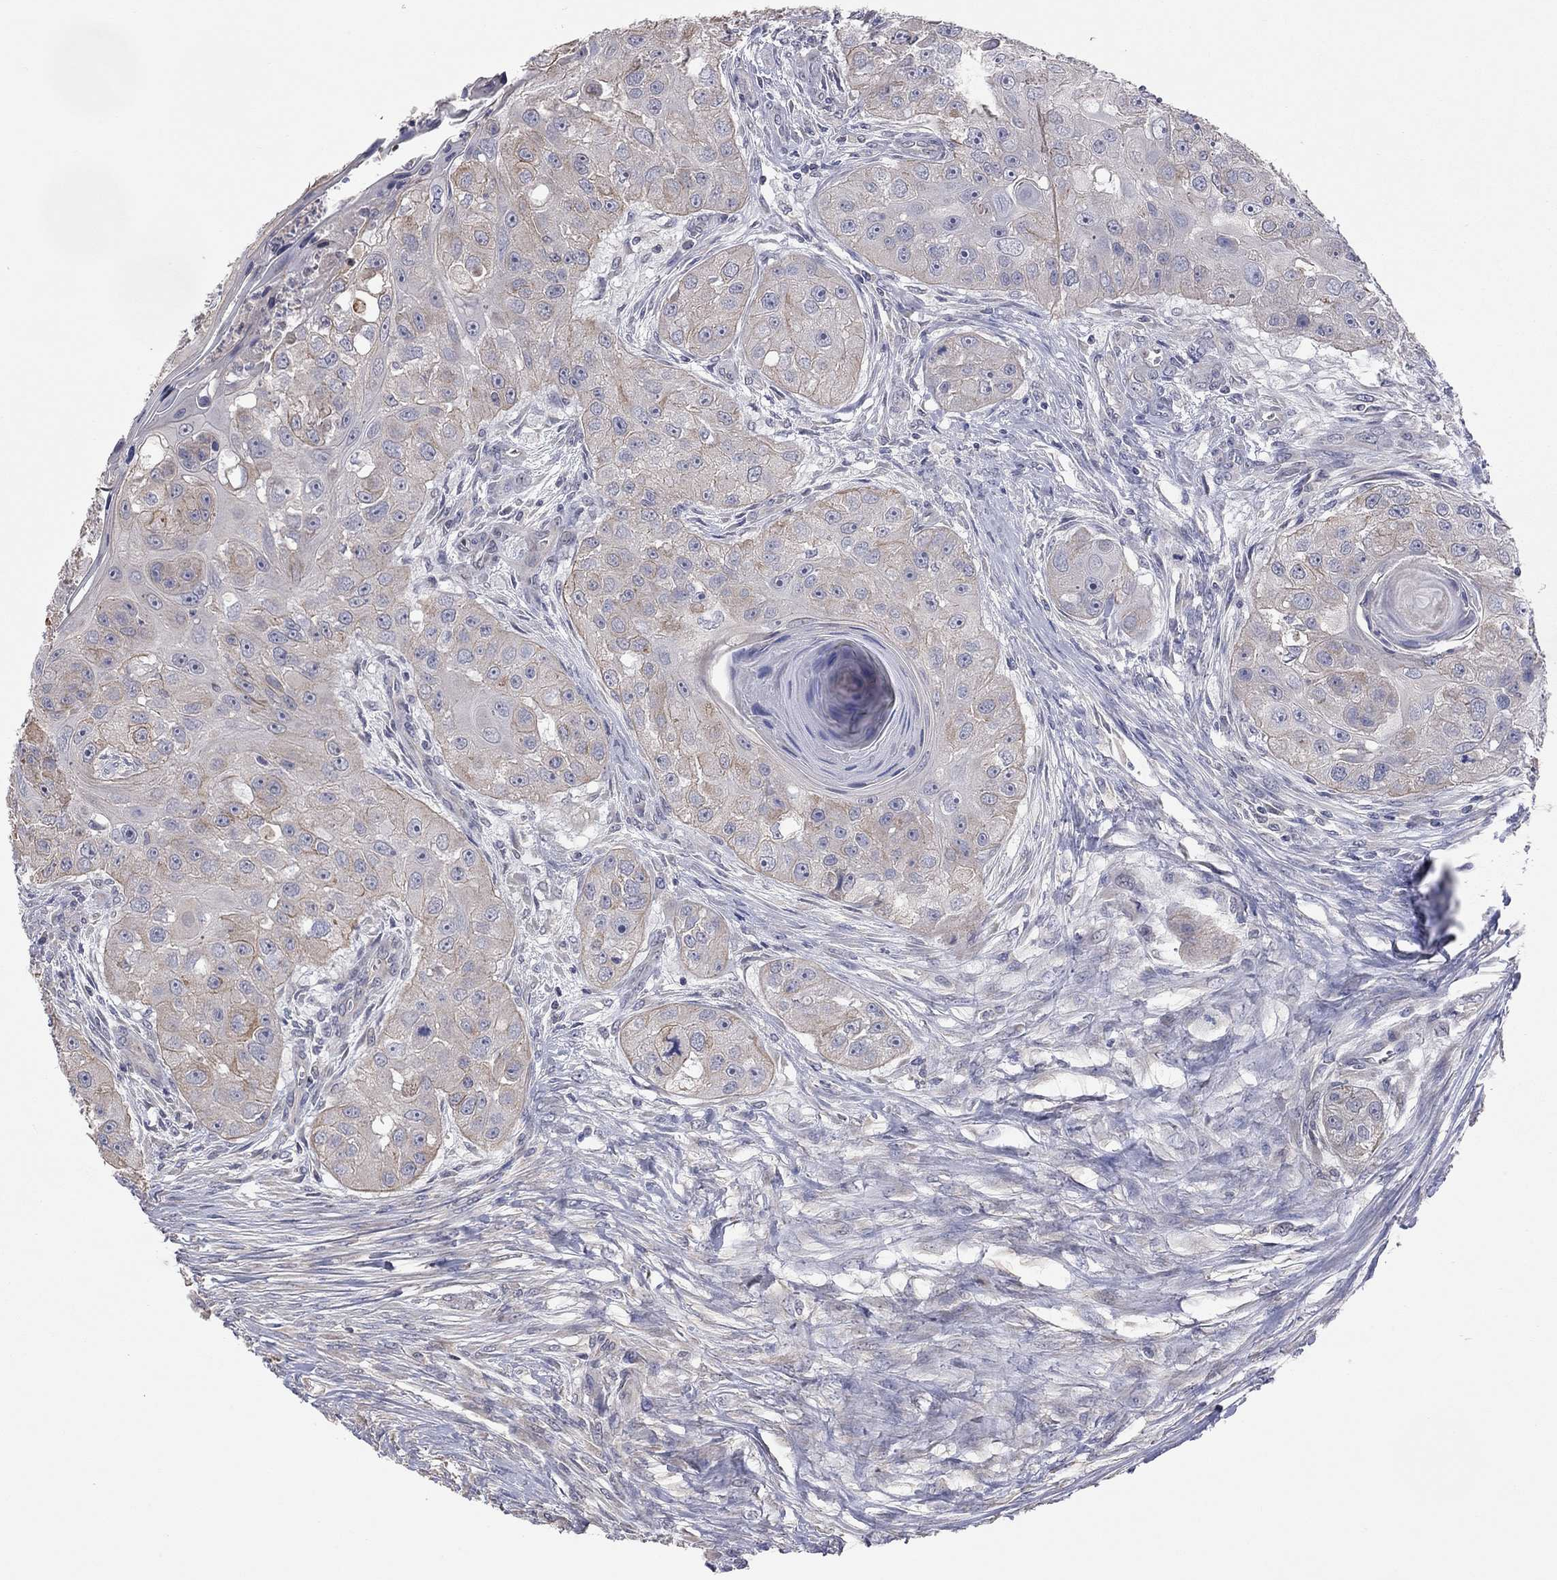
{"staining": {"intensity": "moderate", "quantity": "25%-75%", "location": "cytoplasmic/membranous"}, "tissue": "head and neck cancer", "cell_type": "Tumor cells", "image_type": "cancer", "snomed": [{"axis": "morphology", "description": "Normal tissue, NOS"}, {"axis": "morphology", "description": "Squamous cell carcinoma, NOS"}, {"axis": "topography", "description": "Skeletal muscle"}, {"axis": "topography", "description": "Head-Neck"}], "caption": "IHC micrograph of neoplastic tissue: head and neck cancer (squamous cell carcinoma) stained using IHC demonstrates medium levels of moderate protein expression localized specifically in the cytoplasmic/membranous of tumor cells, appearing as a cytoplasmic/membranous brown color.", "gene": "KCNB1", "patient": {"sex": "male", "age": 51}}